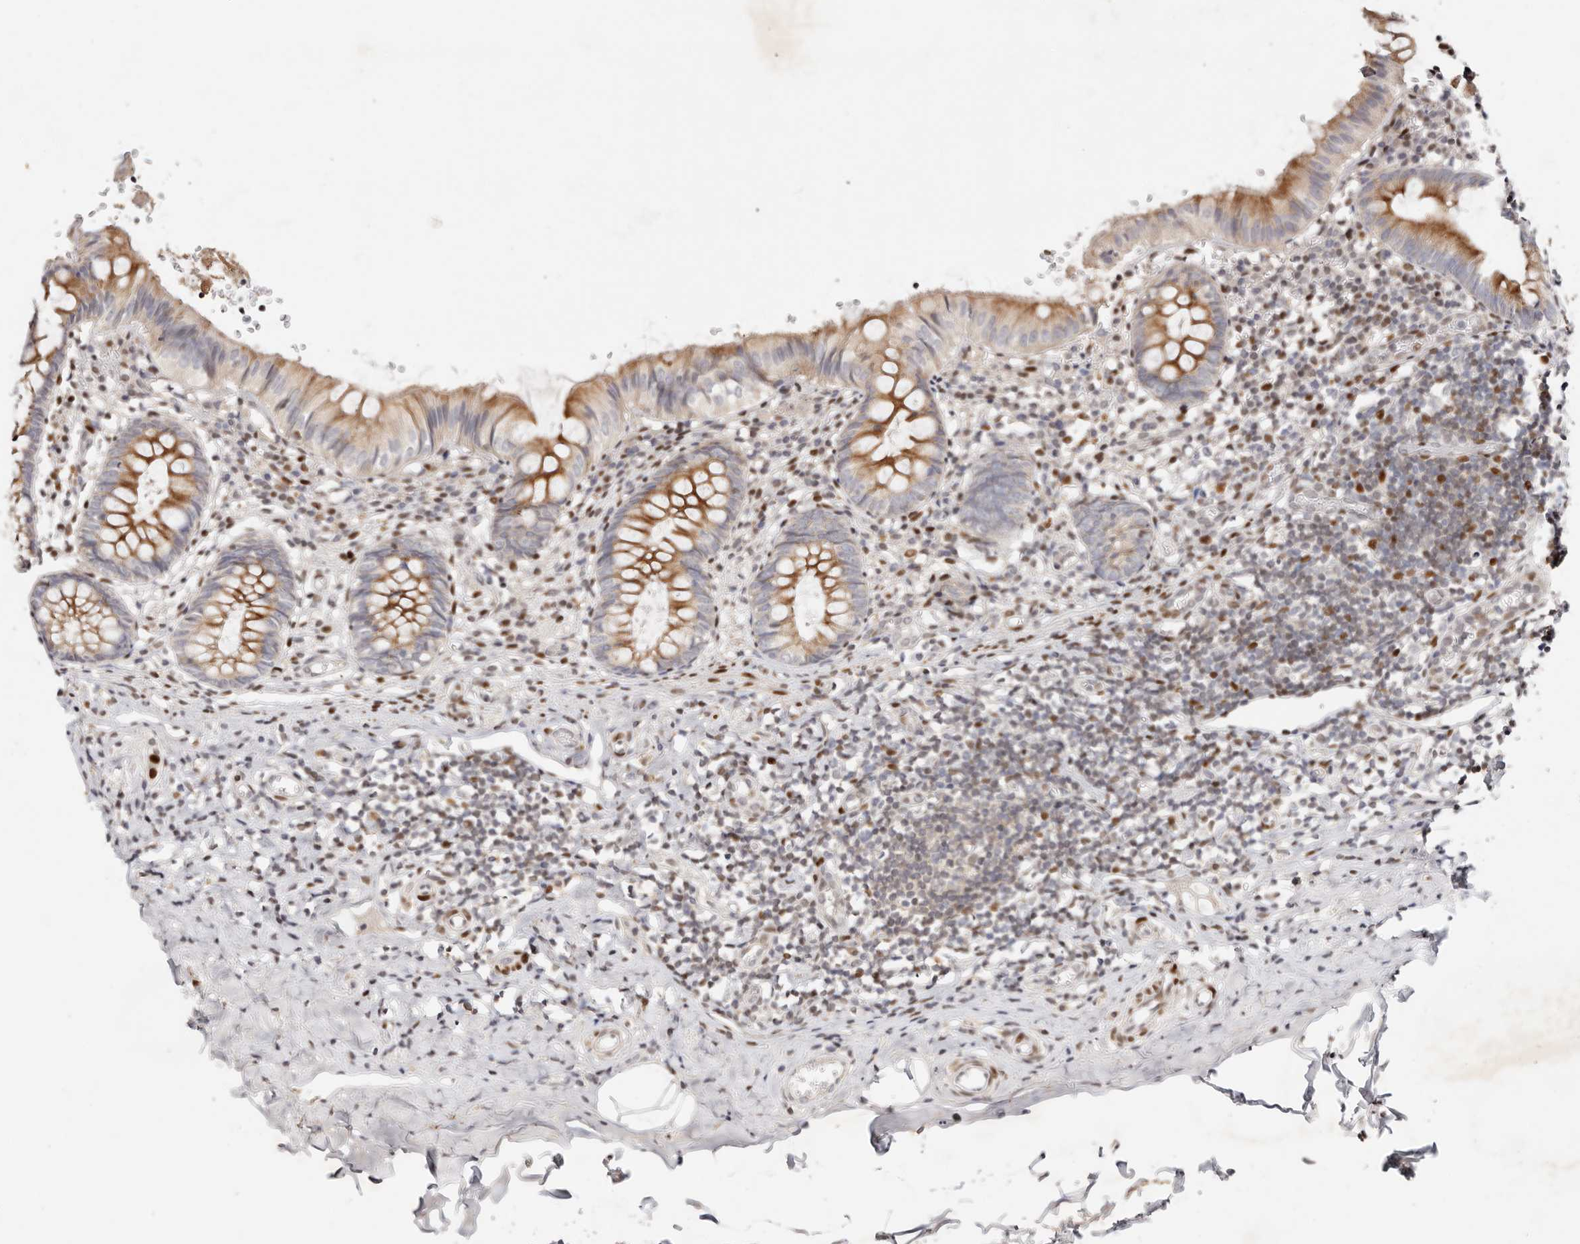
{"staining": {"intensity": "strong", "quantity": "25%-75%", "location": "cytoplasmic/membranous"}, "tissue": "appendix", "cell_type": "Glandular cells", "image_type": "normal", "snomed": [{"axis": "morphology", "description": "Normal tissue, NOS"}, {"axis": "topography", "description": "Appendix"}], "caption": "Glandular cells show high levels of strong cytoplasmic/membranous positivity in about 25%-75% of cells in normal human appendix. The staining is performed using DAB brown chromogen to label protein expression. The nuclei are counter-stained blue using hematoxylin.", "gene": "IQGAP3", "patient": {"sex": "male", "age": 8}}